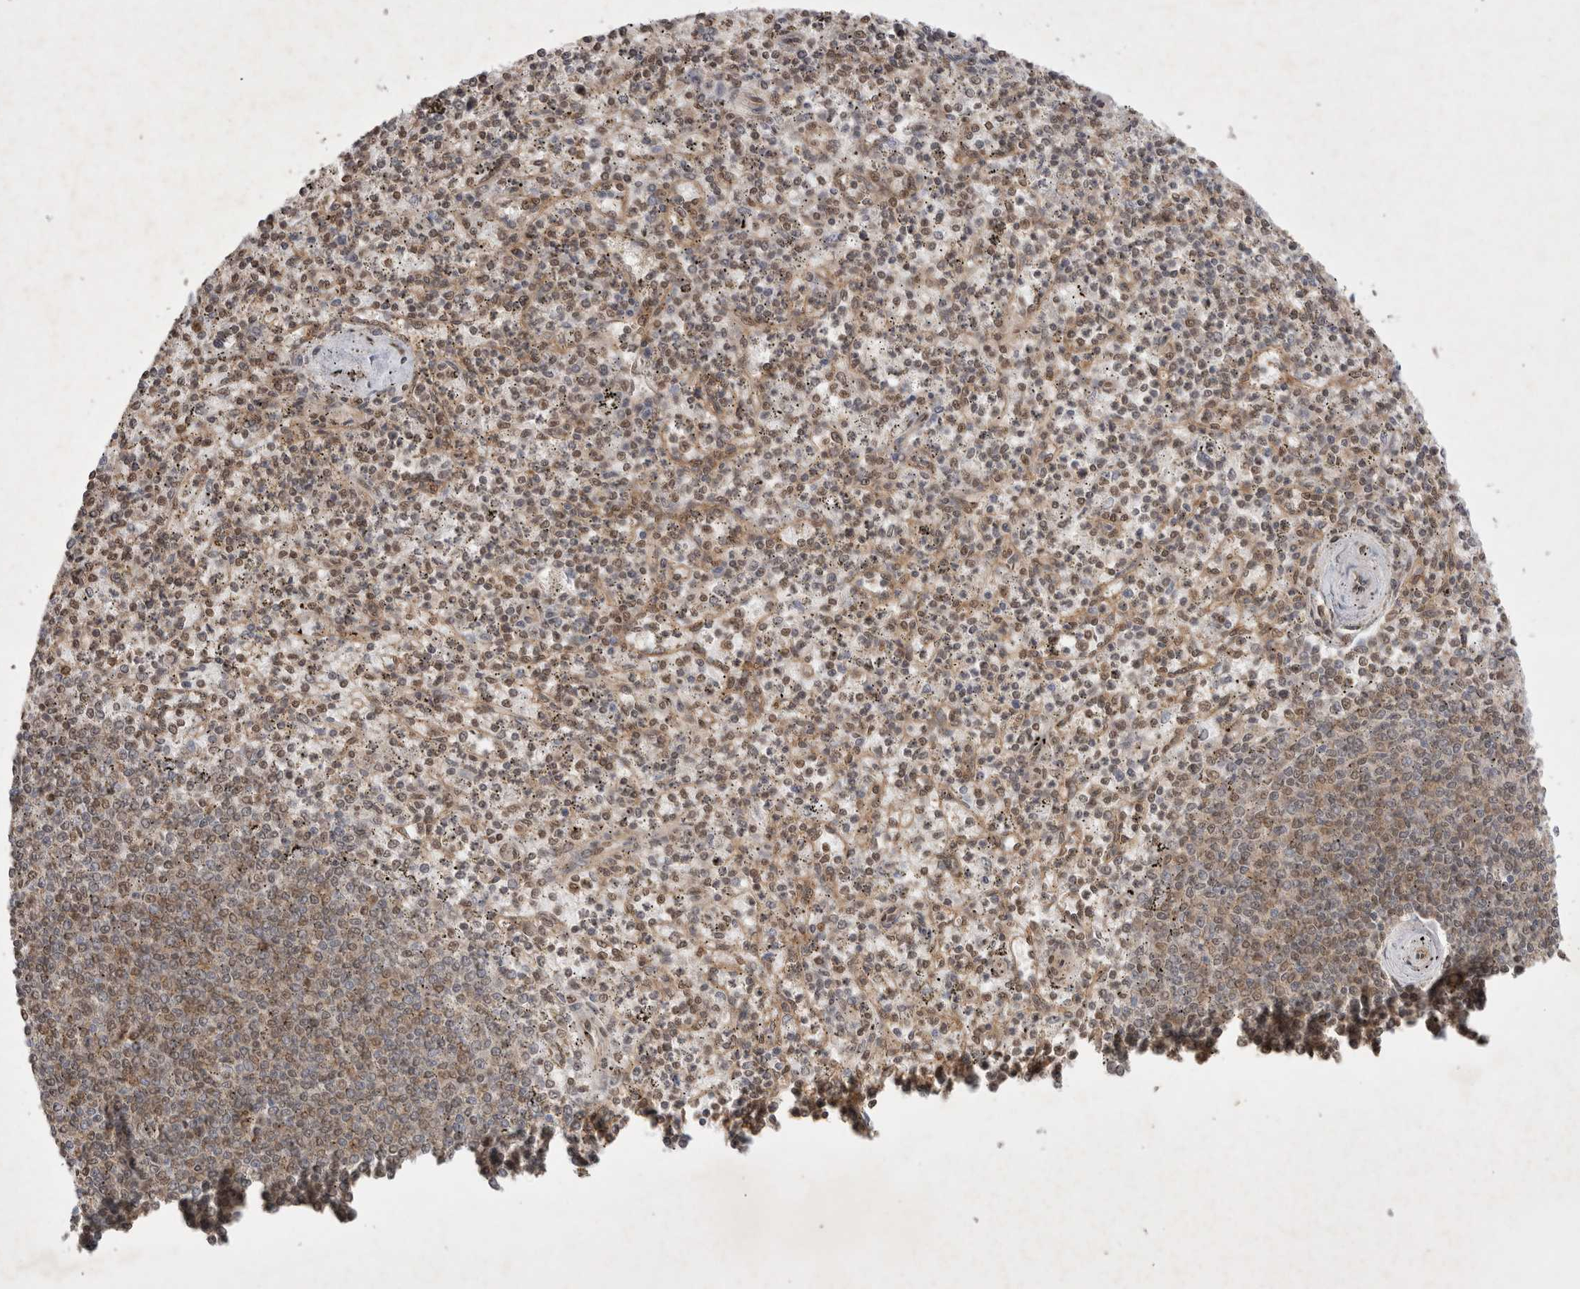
{"staining": {"intensity": "weak", "quantity": "25%-75%", "location": "cytoplasmic/membranous,nuclear"}, "tissue": "spleen", "cell_type": "Cells in red pulp", "image_type": "normal", "snomed": [{"axis": "morphology", "description": "Normal tissue, NOS"}, {"axis": "topography", "description": "Spleen"}], "caption": "Cells in red pulp reveal low levels of weak cytoplasmic/membranous,nuclear staining in approximately 25%-75% of cells in normal human spleen. Nuclei are stained in blue.", "gene": "WIPF2", "patient": {"sex": "male", "age": 72}}